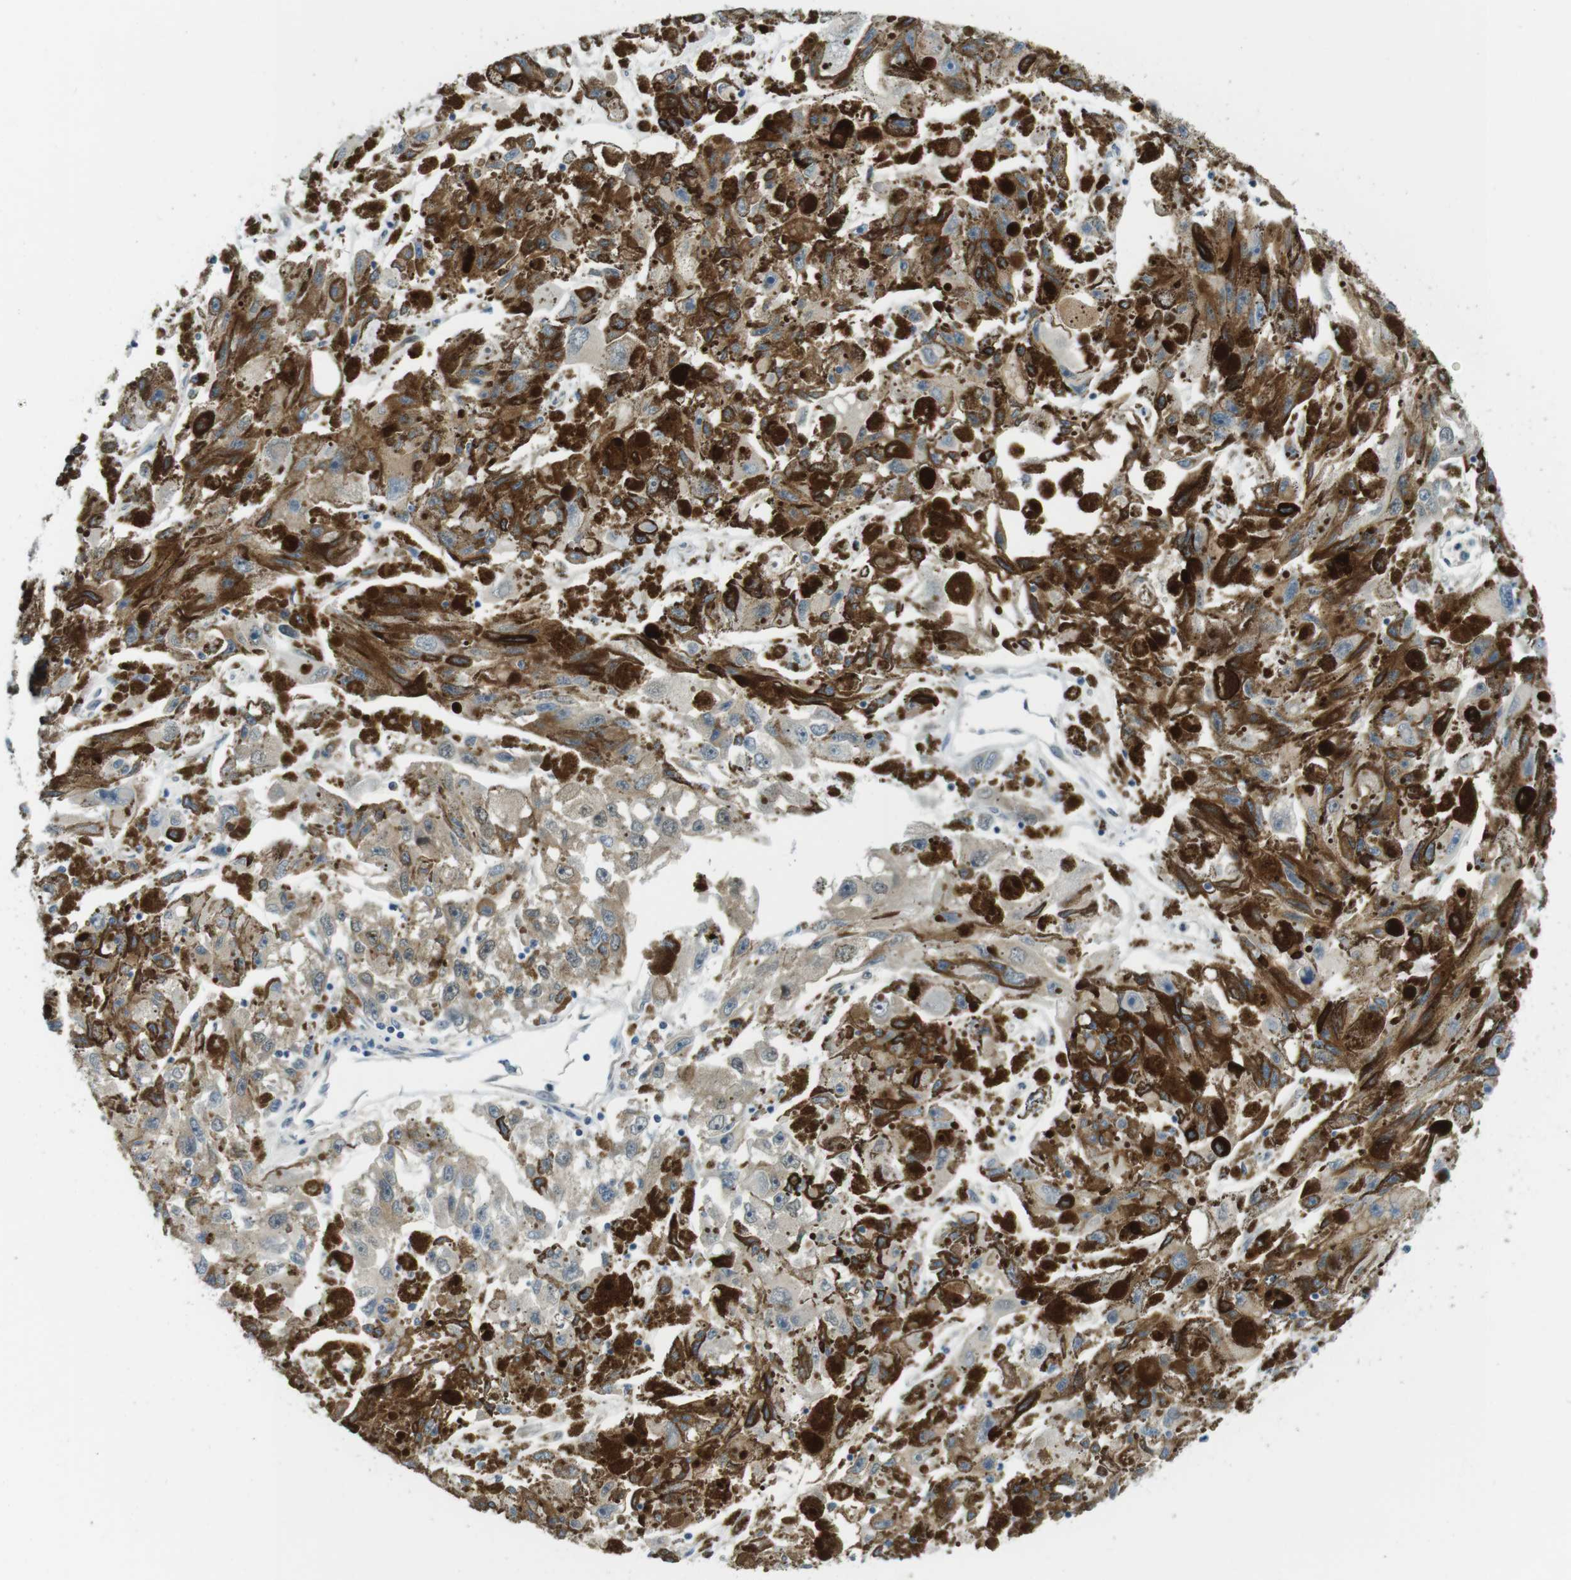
{"staining": {"intensity": "moderate", "quantity": ">75%", "location": "cytoplasmic/membranous"}, "tissue": "melanoma", "cell_type": "Tumor cells", "image_type": "cancer", "snomed": [{"axis": "morphology", "description": "Malignant melanoma, NOS"}, {"axis": "topography", "description": "Skin"}], "caption": "Immunohistochemical staining of human melanoma demonstrates medium levels of moderate cytoplasmic/membranous protein positivity in about >75% of tumor cells. The staining was performed using DAB (3,3'-diaminobenzidine) to visualize the protein expression in brown, while the nuclei were stained in blue with hematoxylin (Magnification: 20x).", "gene": "CASP2", "patient": {"sex": "female", "age": 104}}